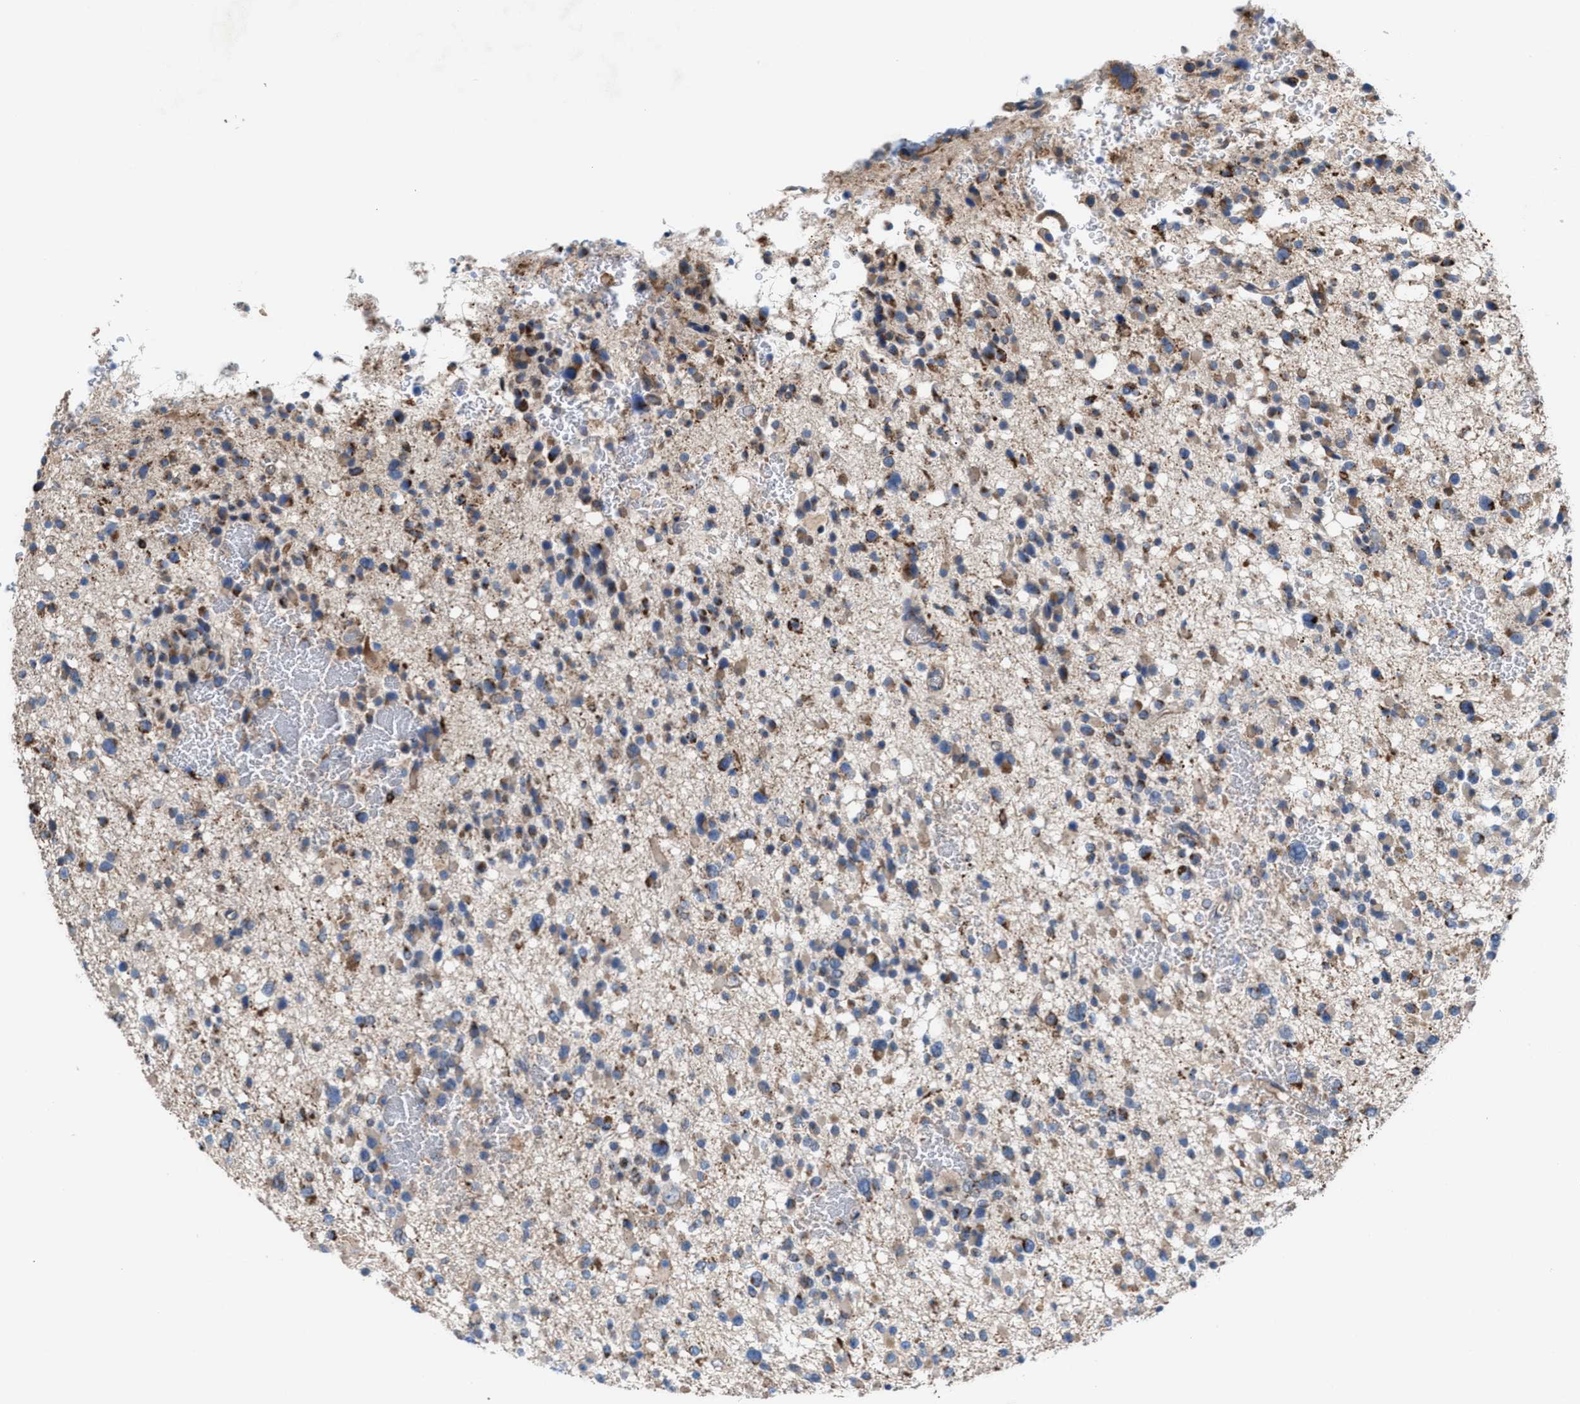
{"staining": {"intensity": "moderate", "quantity": "25%-75%", "location": "cytoplasmic/membranous"}, "tissue": "glioma", "cell_type": "Tumor cells", "image_type": "cancer", "snomed": [{"axis": "morphology", "description": "Glioma, malignant, Low grade"}, {"axis": "topography", "description": "Brain"}], "caption": "Moderate cytoplasmic/membranous positivity for a protein is appreciated in about 25%-75% of tumor cells of glioma using IHC.", "gene": "MRM1", "patient": {"sex": "female", "age": 22}}